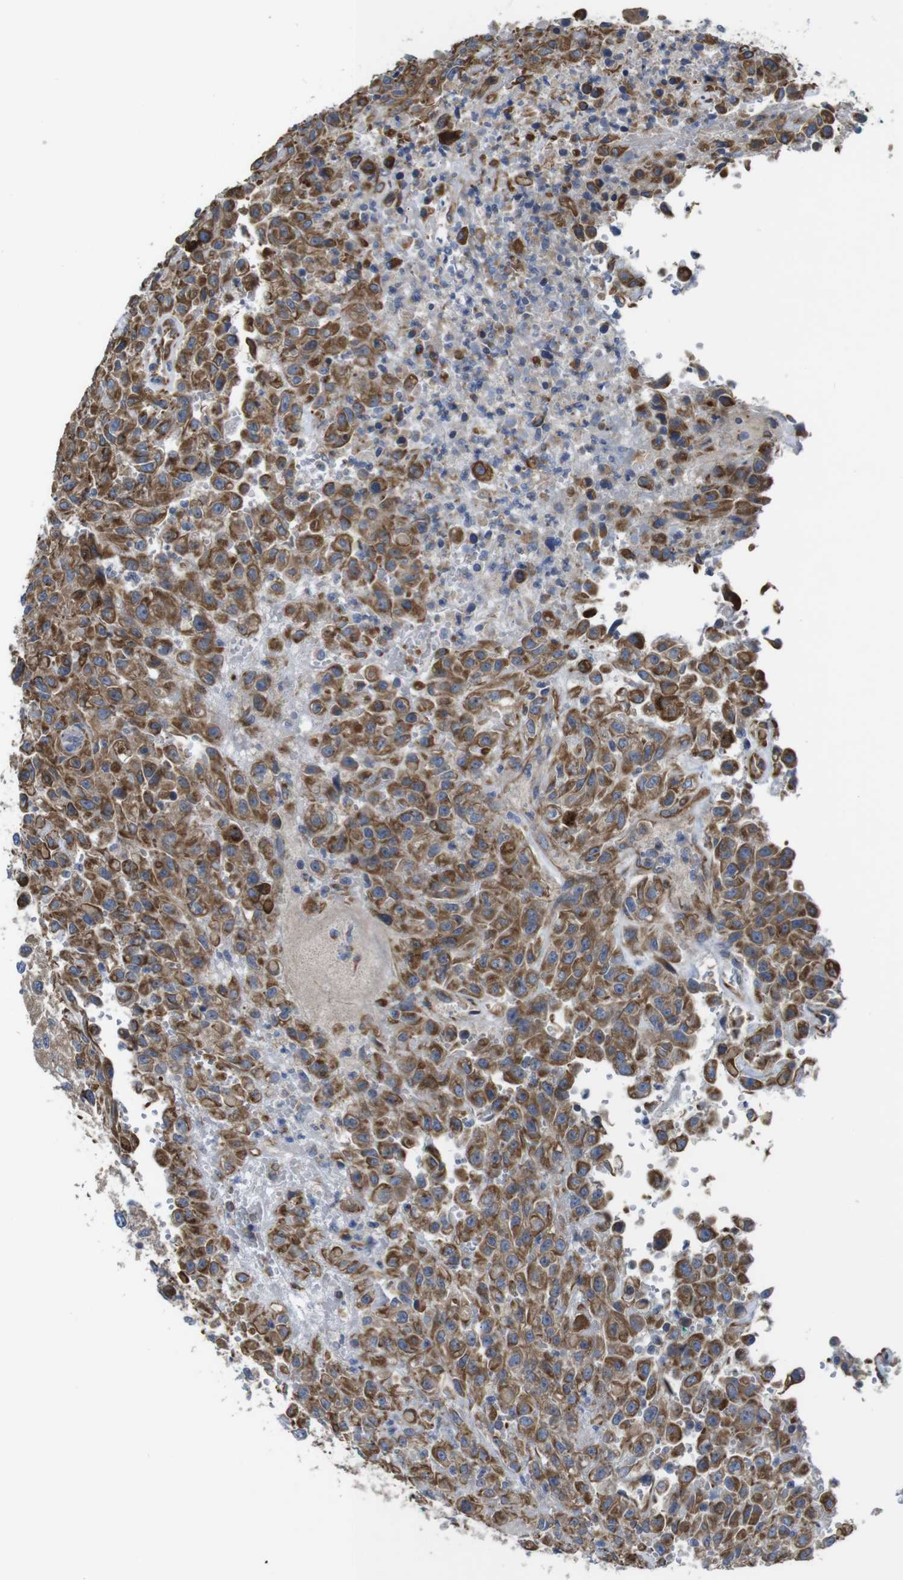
{"staining": {"intensity": "moderate", "quantity": ">75%", "location": "cytoplasmic/membranous"}, "tissue": "urothelial cancer", "cell_type": "Tumor cells", "image_type": "cancer", "snomed": [{"axis": "morphology", "description": "Urothelial carcinoma, High grade"}, {"axis": "topography", "description": "Urinary bladder"}], "caption": "Protein analysis of high-grade urothelial carcinoma tissue reveals moderate cytoplasmic/membranous staining in about >75% of tumor cells. The staining is performed using DAB (3,3'-diaminobenzidine) brown chromogen to label protein expression. The nuclei are counter-stained blue using hematoxylin.", "gene": "POMK", "patient": {"sex": "male", "age": 46}}